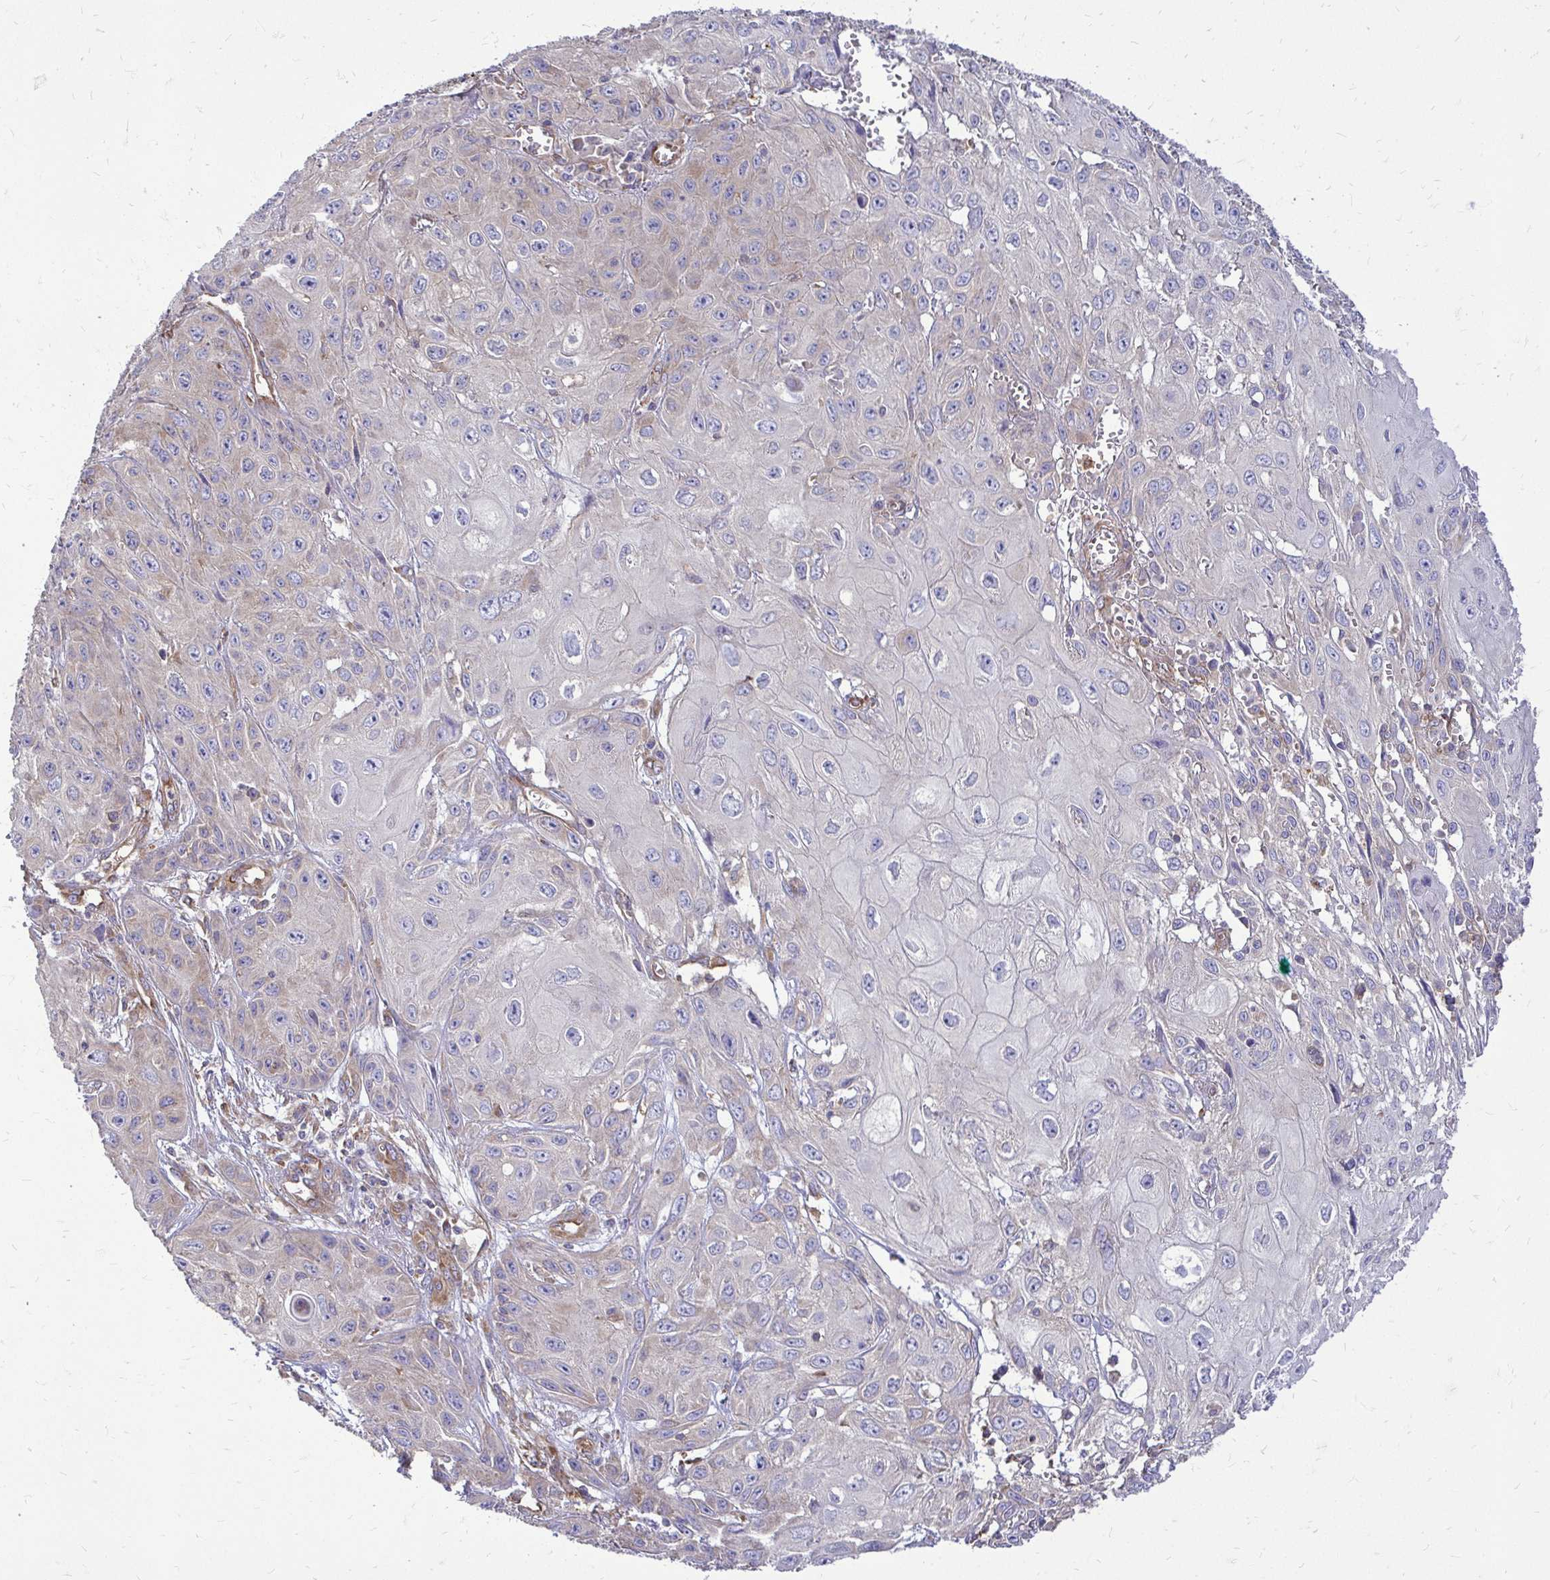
{"staining": {"intensity": "weak", "quantity": "<25%", "location": "cytoplasmic/membranous"}, "tissue": "skin cancer", "cell_type": "Tumor cells", "image_type": "cancer", "snomed": [{"axis": "morphology", "description": "Squamous cell carcinoma, NOS"}, {"axis": "topography", "description": "Skin"}, {"axis": "topography", "description": "Vulva"}], "caption": "Immunohistochemical staining of human skin squamous cell carcinoma demonstrates no significant staining in tumor cells.", "gene": "FMR1", "patient": {"sex": "female", "age": 71}}